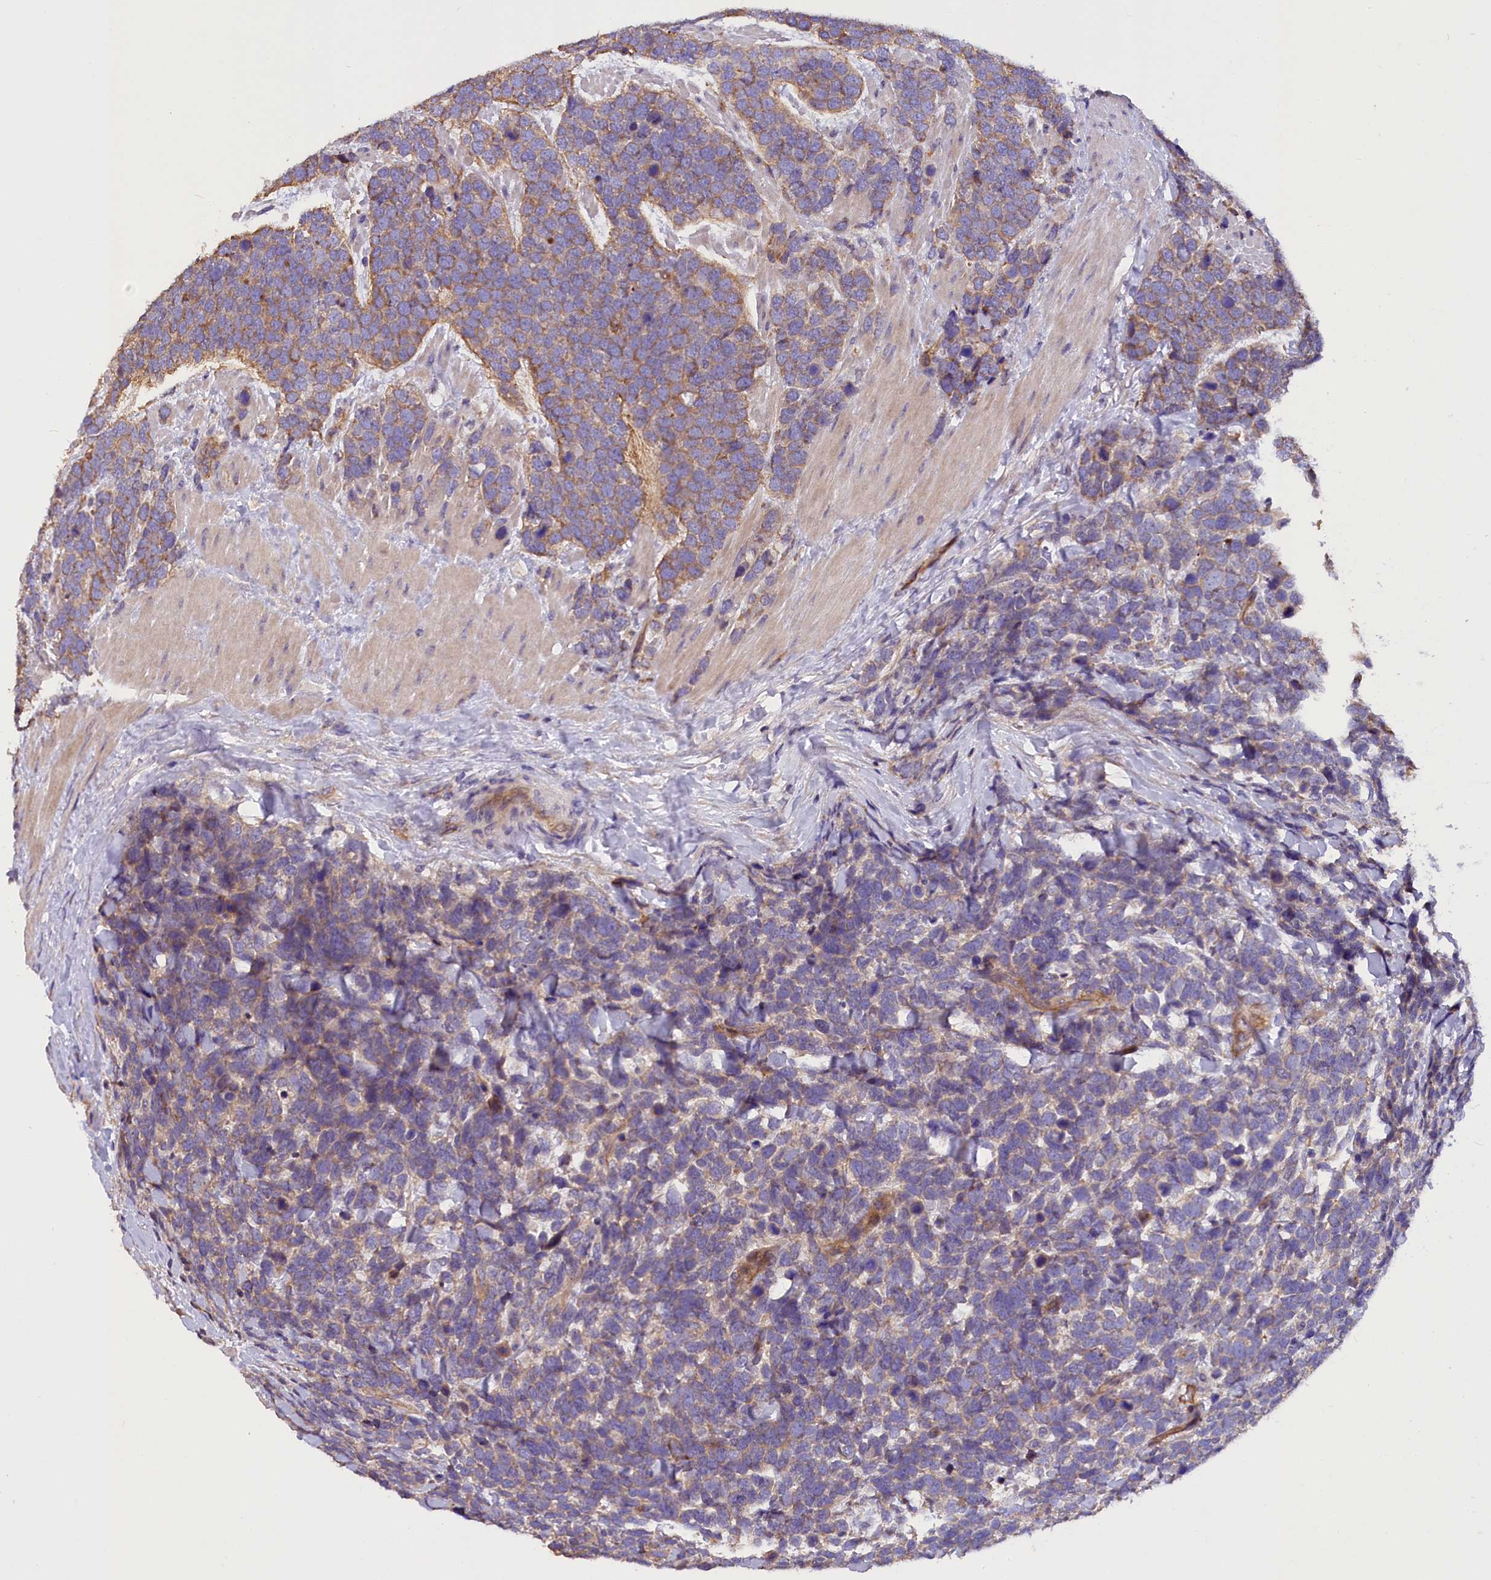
{"staining": {"intensity": "weak", "quantity": "25%-75%", "location": "cytoplasmic/membranous"}, "tissue": "urothelial cancer", "cell_type": "Tumor cells", "image_type": "cancer", "snomed": [{"axis": "morphology", "description": "Urothelial carcinoma, High grade"}, {"axis": "topography", "description": "Urinary bladder"}], "caption": "Brown immunohistochemical staining in human urothelial carcinoma (high-grade) demonstrates weak cytoplasmic/membranous staining in approximately 25%-75% of tumor cells.", "gene": "ERMARD", "patient": {"sex": "female", "age": 82}}